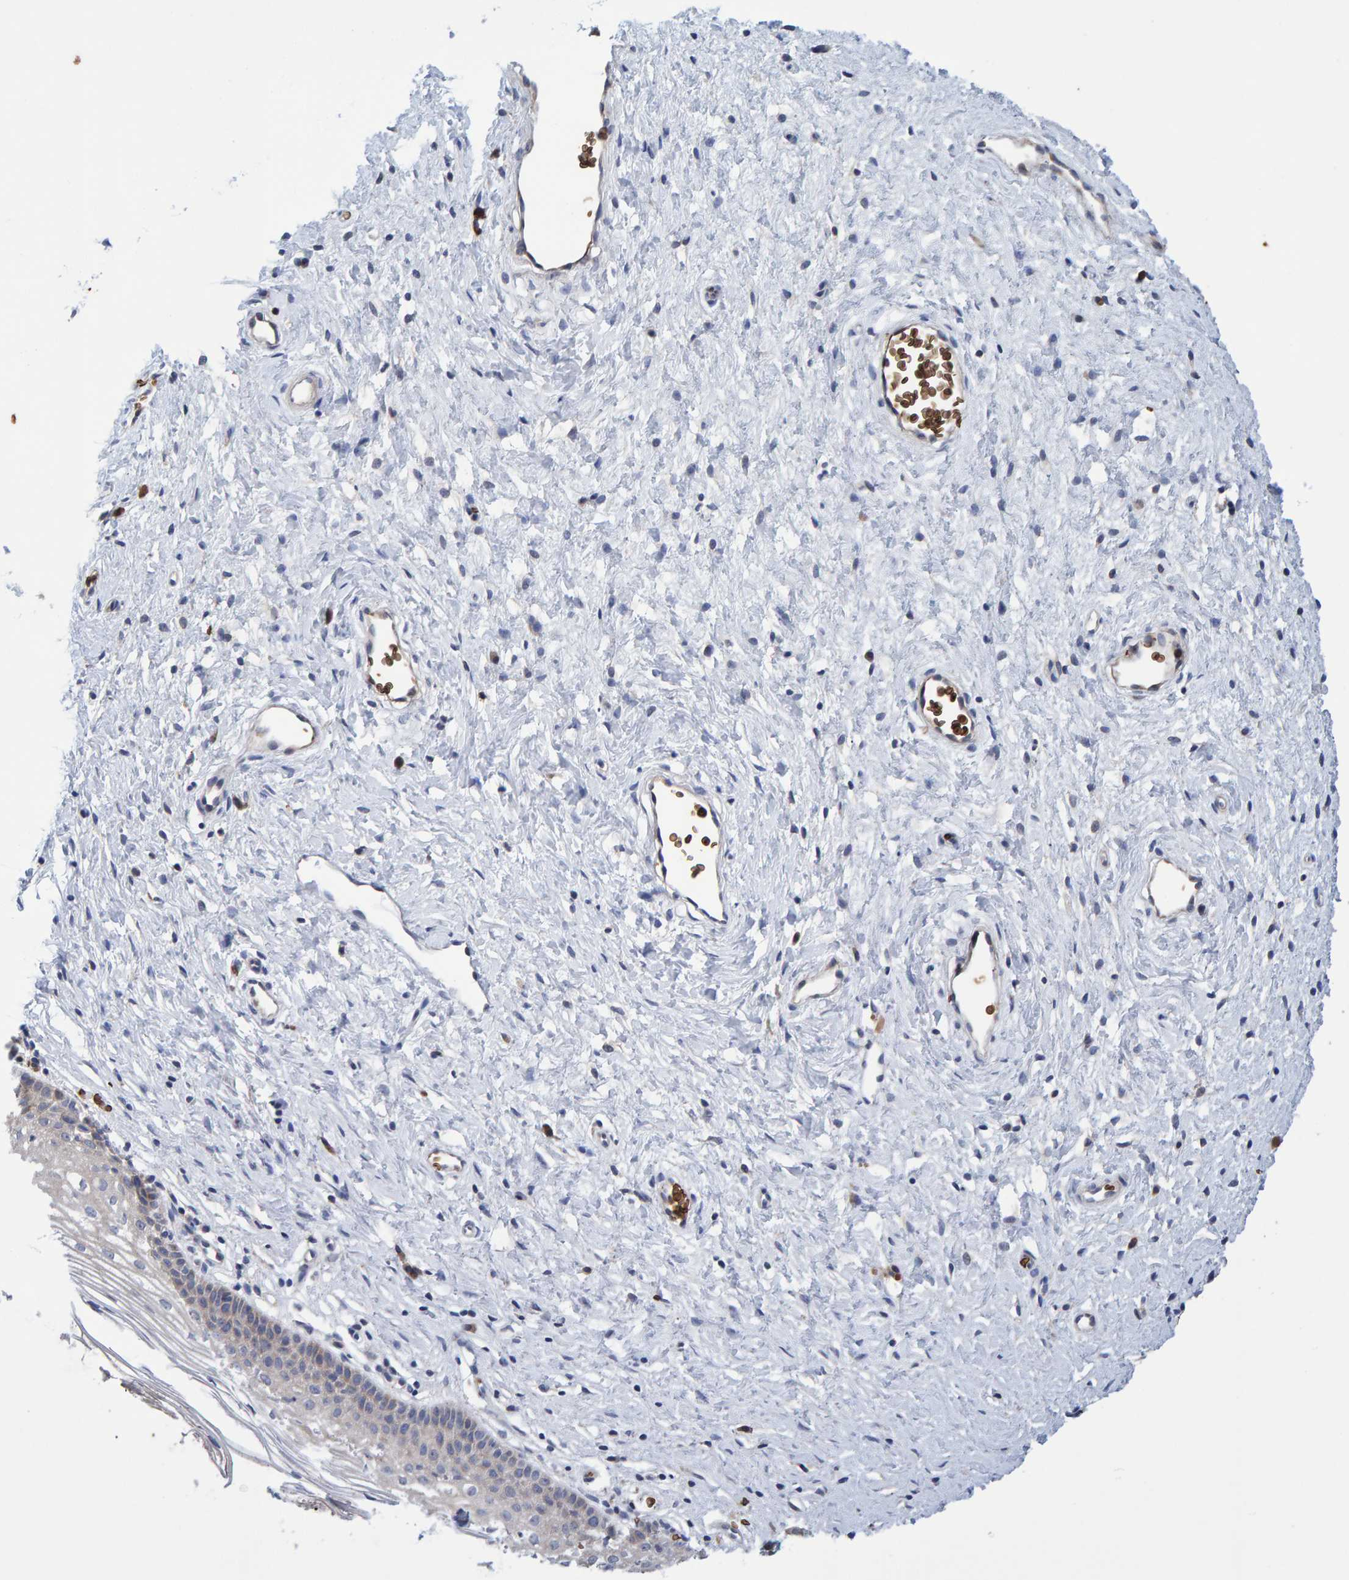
{"staining": {"intensity": "weak", "quantity": ">75%", "location": "cytoplasmic/membranous"}, "tissue": "cervix", "cell_type": "Glandular cells", "image_type": "normal", "snomed": [{"axis": "morphology", "description": "Normal tissue, NOS"}, {"axis": "topography", "description": "Cervix"}], "caption": "A low amount of weak cytoplasmic/membranous expression is appreciated in approximately >75% of glandular cells in normal cervix. (Brightfield microscopy of DAB IHC at high magnification).", "gene": "VPS9D1", "patient": {"sex": "female", "age": 27}}